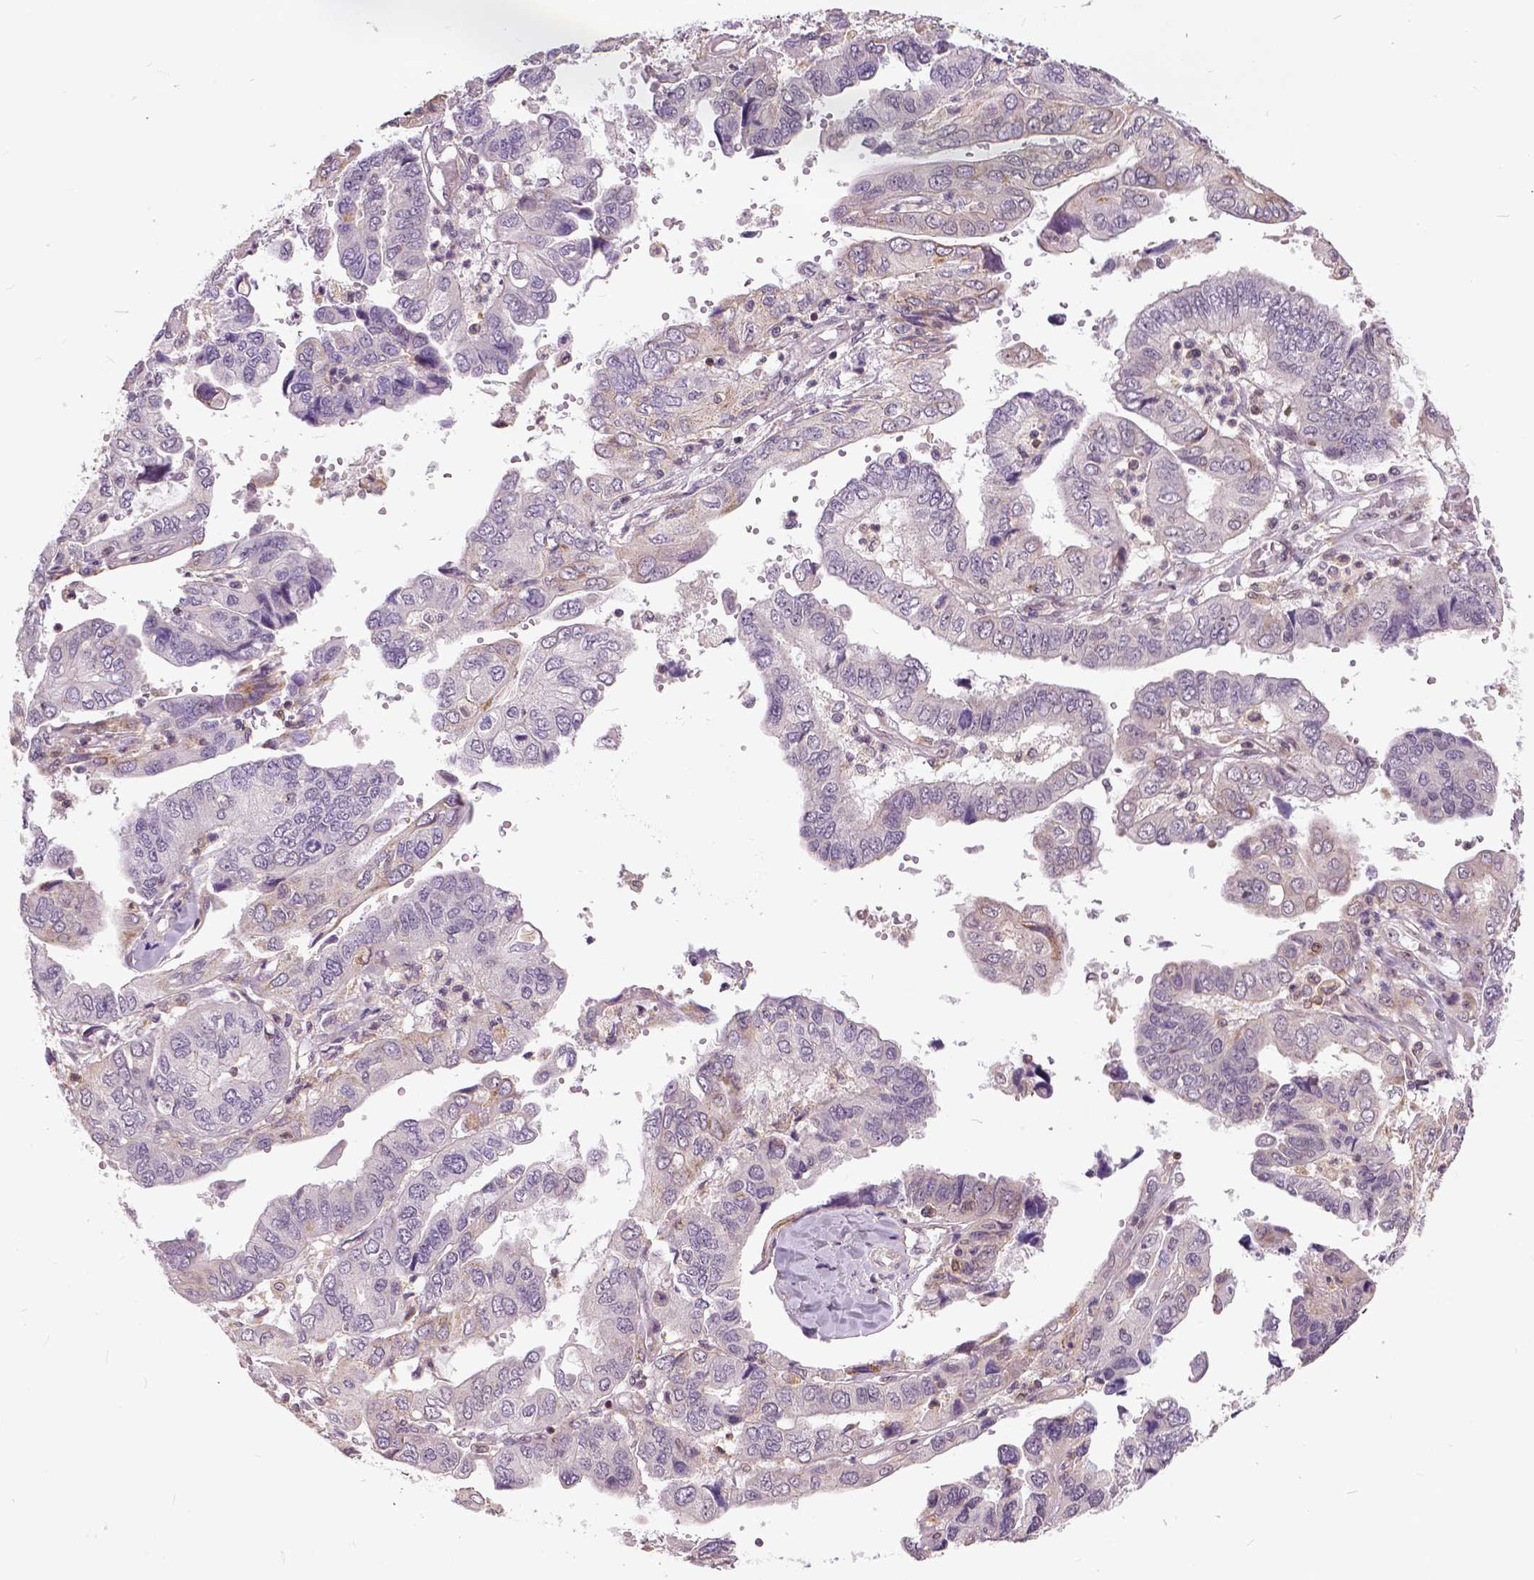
{"staining": {"intensity": "negative", "quantity": "none", "location": "none"}, "tissue": "ovarian cancer", "cell_type": "Tumor cells", "image_type": "cancer", "snomed": [{"axis": "morphology", "description": "Cystadenocarcinoma, serous, NOS"}, {"axis": "topography", "description": "Ovary"}], "caption": "IHC of ovarian cancer reveals no positivity in tumor cells.", "gene": "ANXA13", "patient": {"sex": "female", "age": 79}}